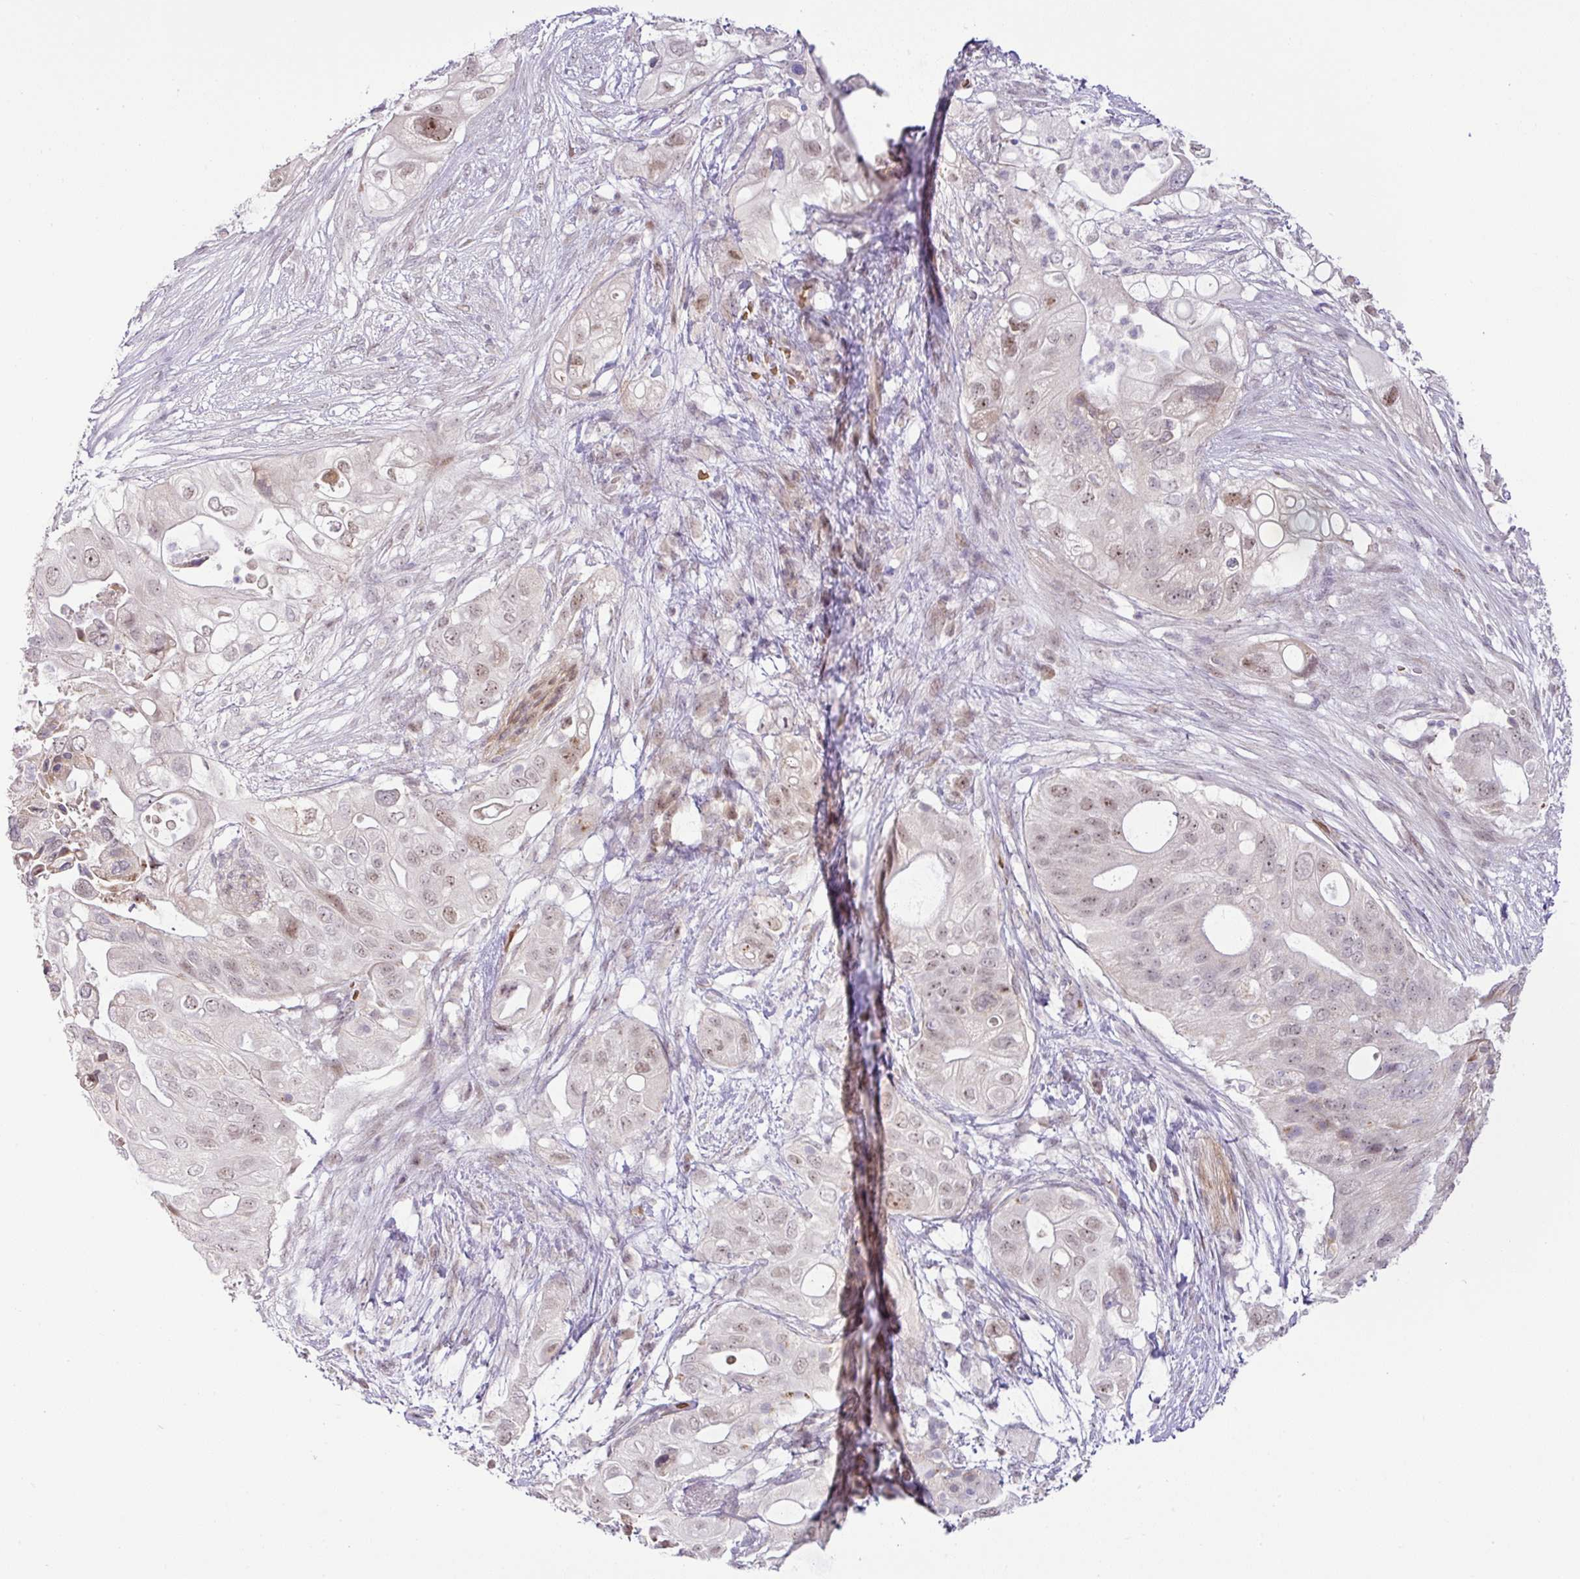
{"staining": {"intensity": "moderate", "quantity": "25%-75%", "location": "nuclear"}, "tissue": "pancreatic cancer", "cell_type": "Tumor cells", "image_type": "cancer", "snomed": [{"axis": "morphology", "description": "Adenocarcinoma, NOS"}, {"axis": "topography", "description": "Pancreas"}], "caption": "Immunohistochemistry (IHC) (DAB) staining of human adenocarcinoma (pancreatic) demonstrates moderate nuclear protein positivity in about 25%-75% of tumor cells.", "gene": "PARP2", "patient": {"sex": "female", "age": 72}}